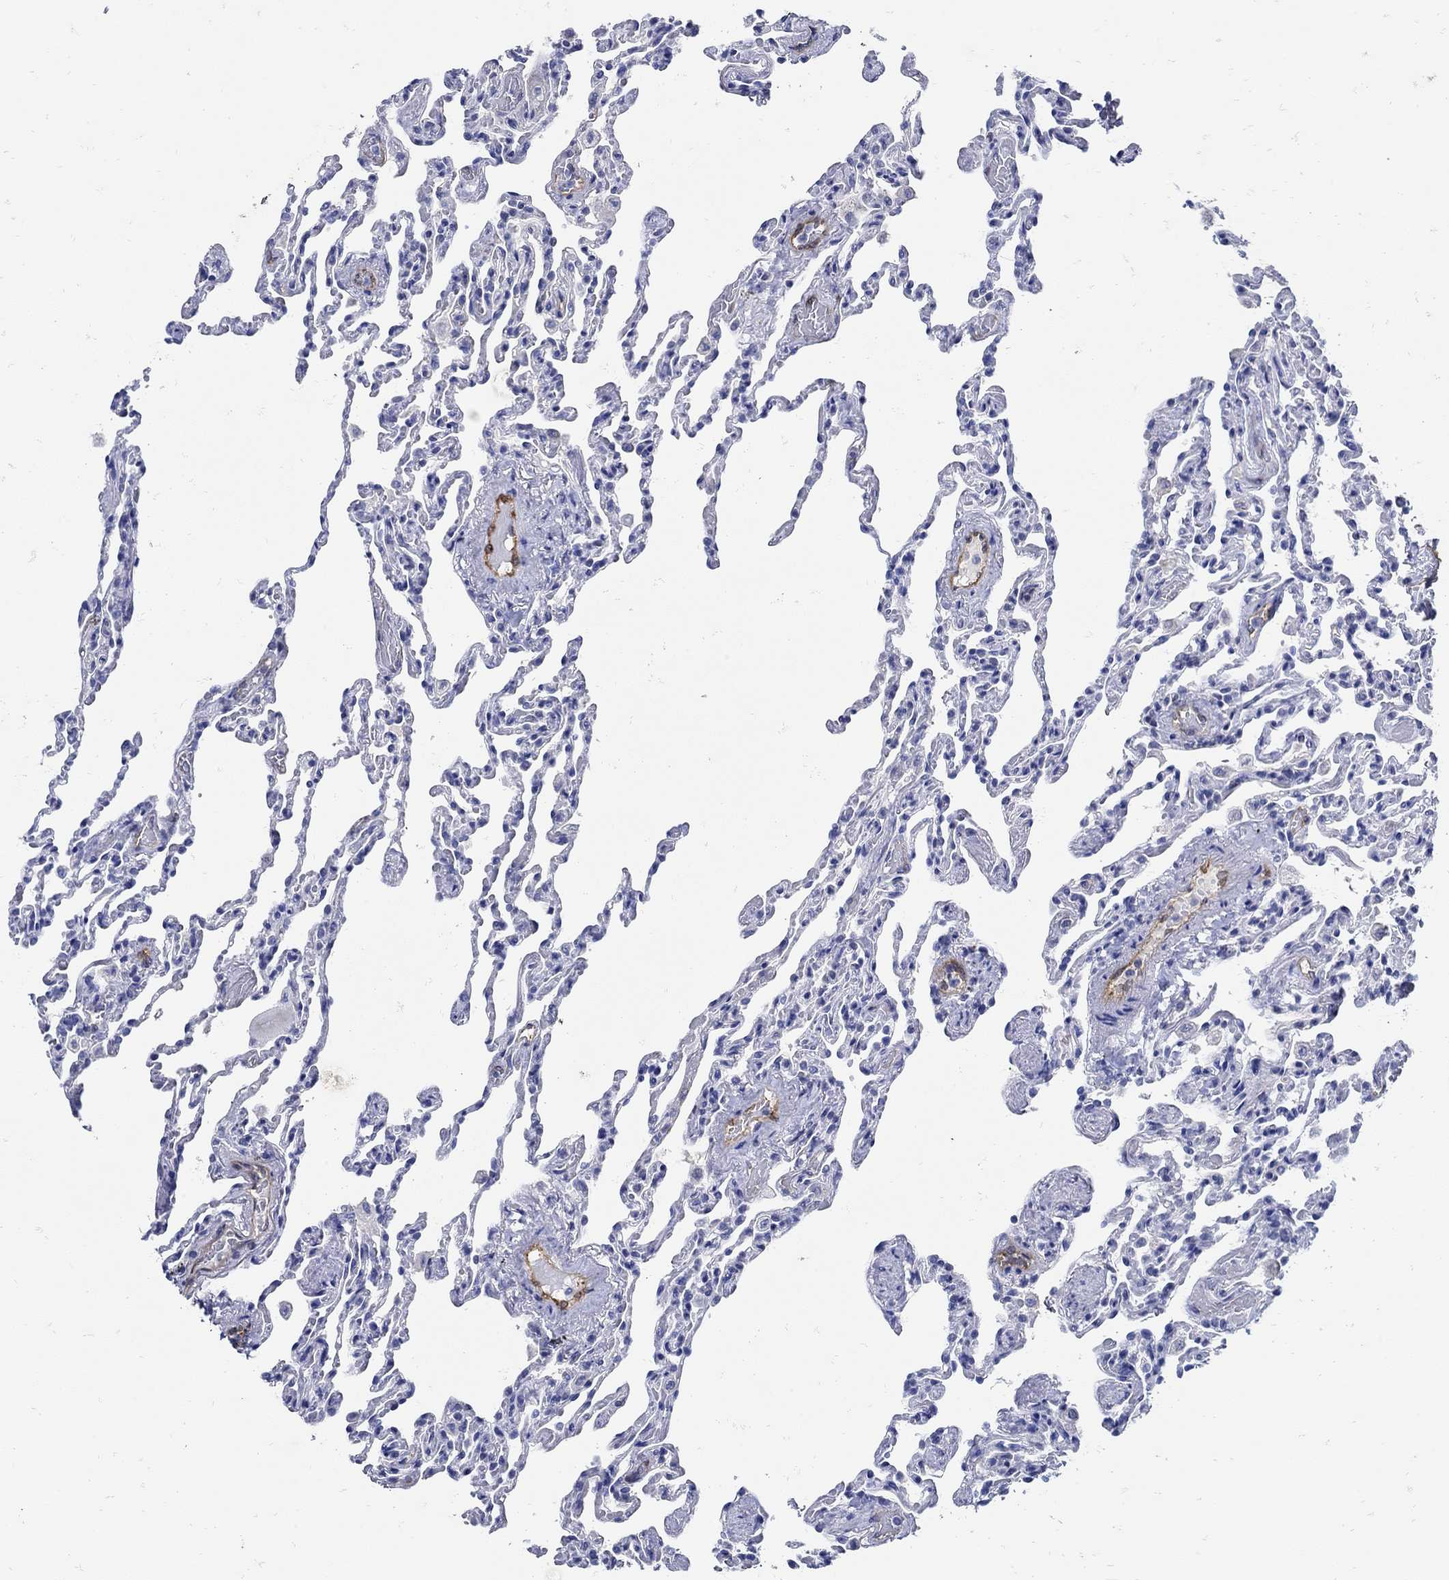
{"staining": {"intensity": "negative", "quantity": "none", "location": "none"}, "tissue": "lung", "cell_type": "Alveolar cells", "image_type": "normal", "snomed": [{"axis": "morphology", "description": "Normal tissue, NOS"}, {"axis": "topography", "description": "Lung"}], "caption": "The immunohistochemistry (IHC) histopathology image has no significant expression in alveolar cells of lung.", "gene": "NOS1", "patient": {"sex": "female", "age": 43}}